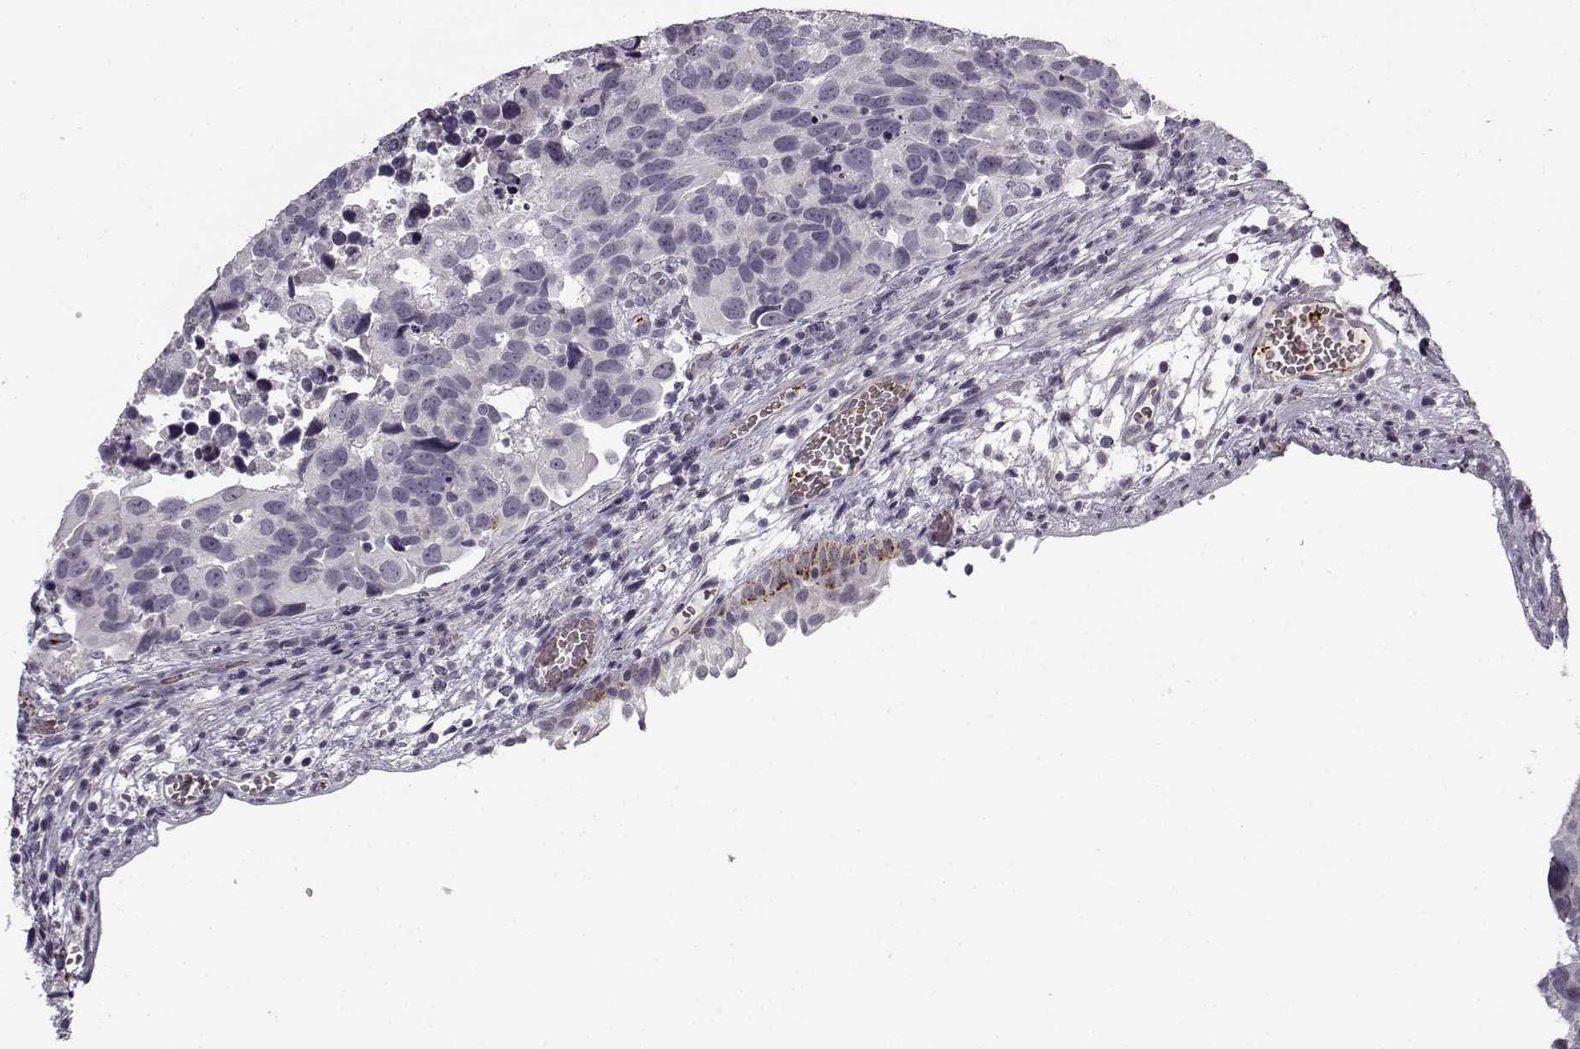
{"staining": {"intensity": "negative", "quantity": "none", "location": "none"}, "tissue": "urothelial cancer", "cell_type": "Tumor cells", "image_type": "cancer", "snomed": [{"axis": "morphology", "description": "Urothelial carcinoma, High grade"}, {"axis": "topography", "description": "Urinary bladder"}], "caption": "Human high-grade urothelial carcinoma stained for a protein using immunohistochemistry shows no staining in tumor cells.", "gene": "SNCA", "patient": {"sex": "male", "age": 60}}